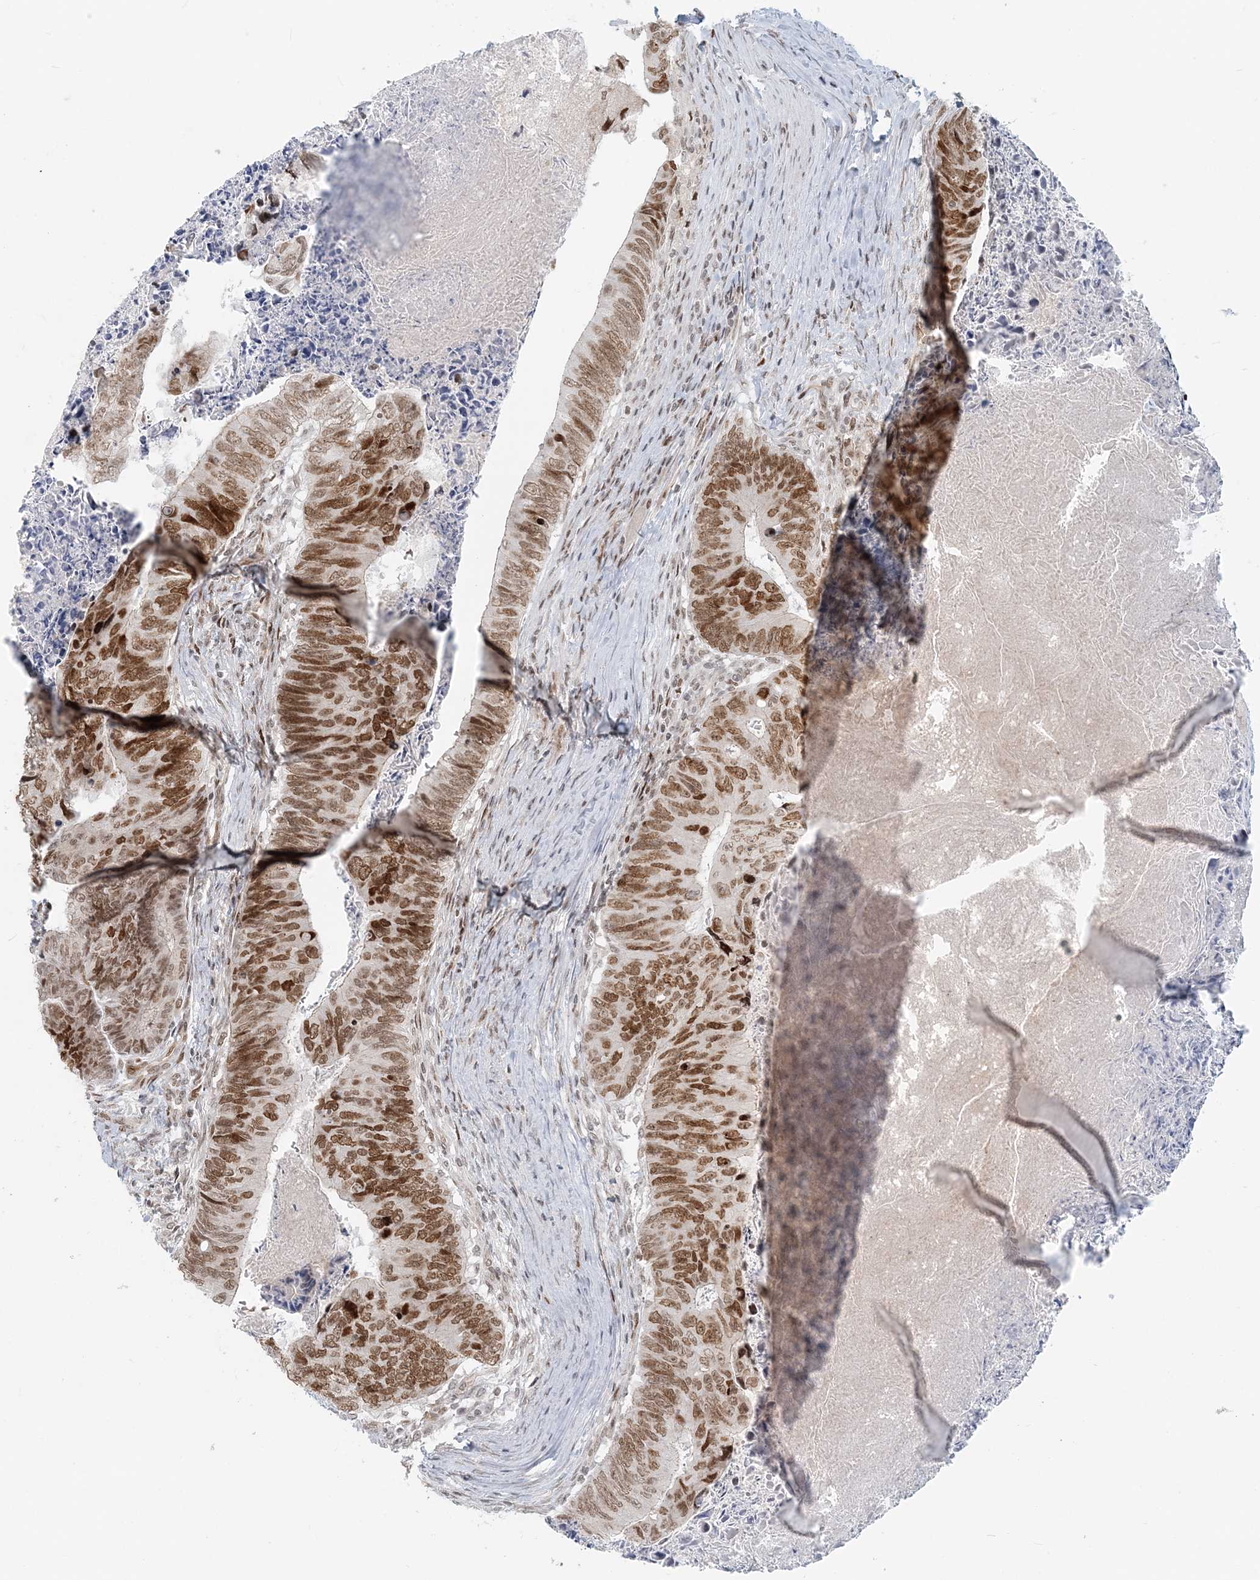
{"staining": {"intensity": "moderate", "quantity": ">75%", "location": "nuclear"}, "tissue": "colorectal cancer", "cell_type": "Tumor cells", "image_type": "cancer", "snomed": [{"axis": "morphology", "description": "Adenocarcinoma, NOS"}, {"axis": "topography", "description": "Colon"}], "caption": "Human adenocarcinoma (colorectal) stained with a protein marker exhibits moderate staining in tumor cells.", "gene": "BAZ1B", "patient": {"sex": "female", "age": 67}}